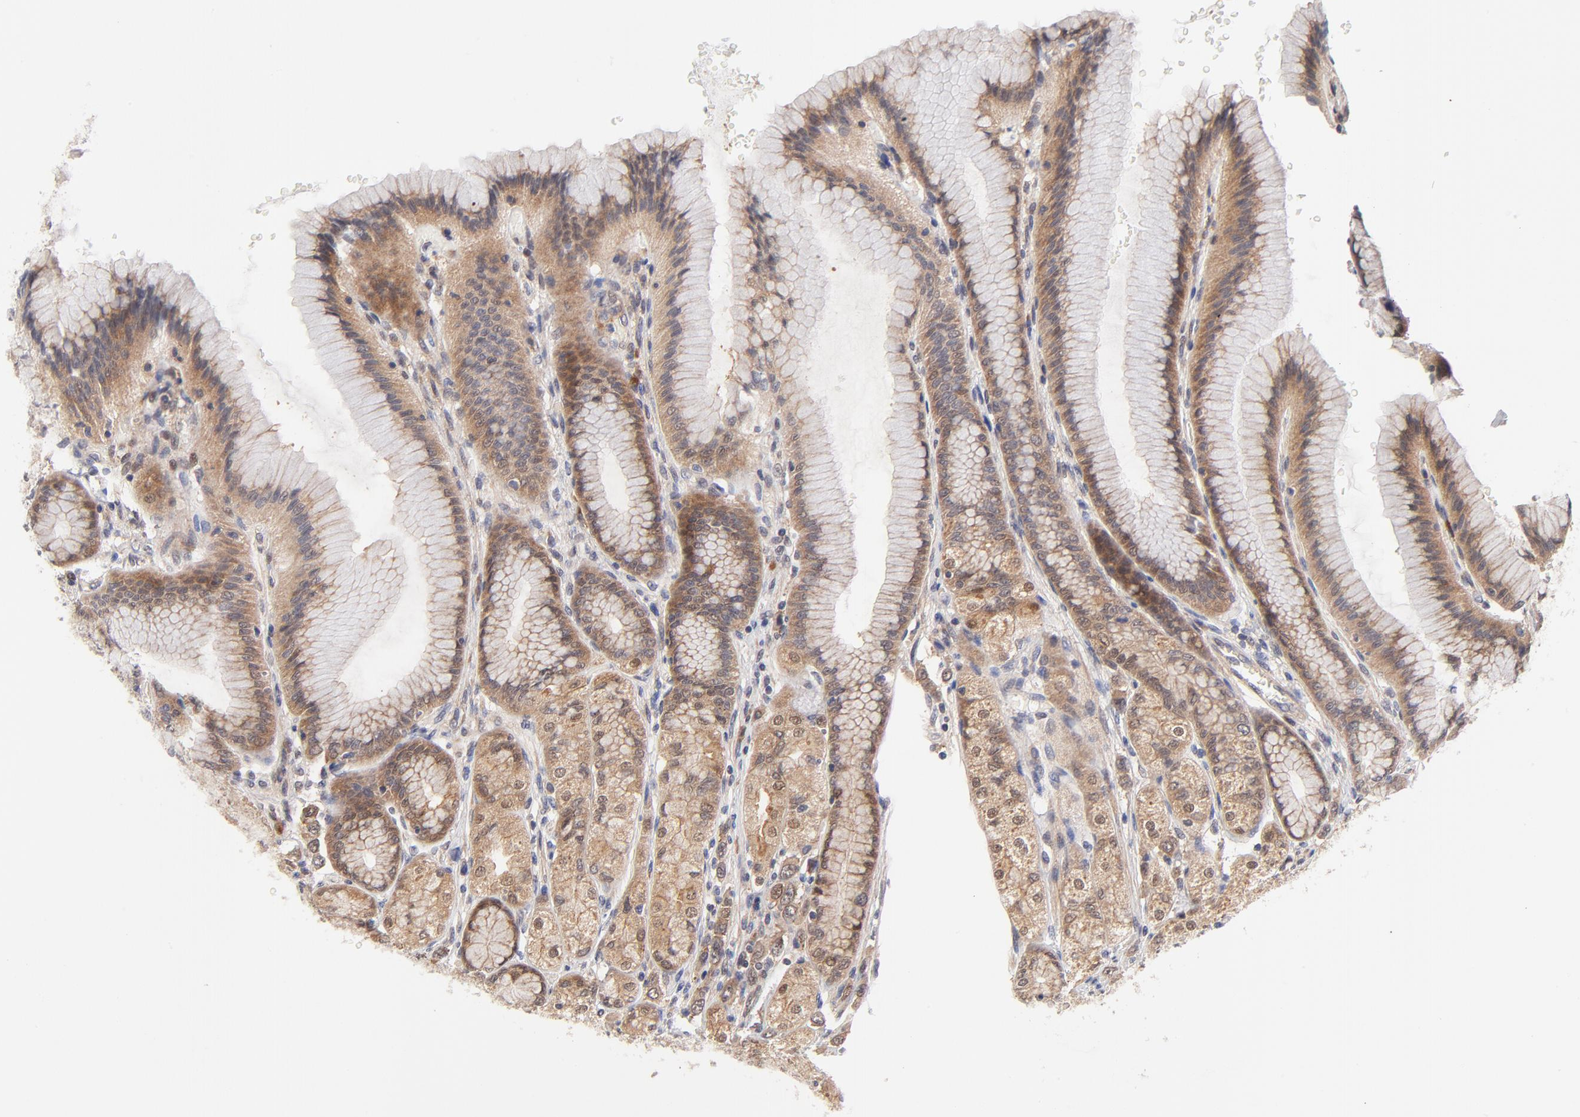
{"staining": {"intensity": "moderate", "quantity": ">75%", "location": "cytoplasmic/membranous"}, "tissue": "stomach", "cell_type": "Glandular cells", "image_type": "normal", "snomed": [{"axis": "morphology", "description": "Normal tissue, NOS"}, {"axis": "morphology", "description": "Adenocarcinoma, NOS"}, {"axis": "topography", "description": "Stomach"}, {"axis": "topography", "description": "Stomach, lower"}], "caption": "Immunohistochemistry (IHC) photomicrograph of normal stomach: human stomach stained using IHC reveals medium levels of moderate protein expression localized specifically in the cytoplasmic/membranous of glandular cells, appearing as a cytoplasmic/membranous brown color.", "gene": "TXNL1", "patient": {"sex": "female", "age": 65}}